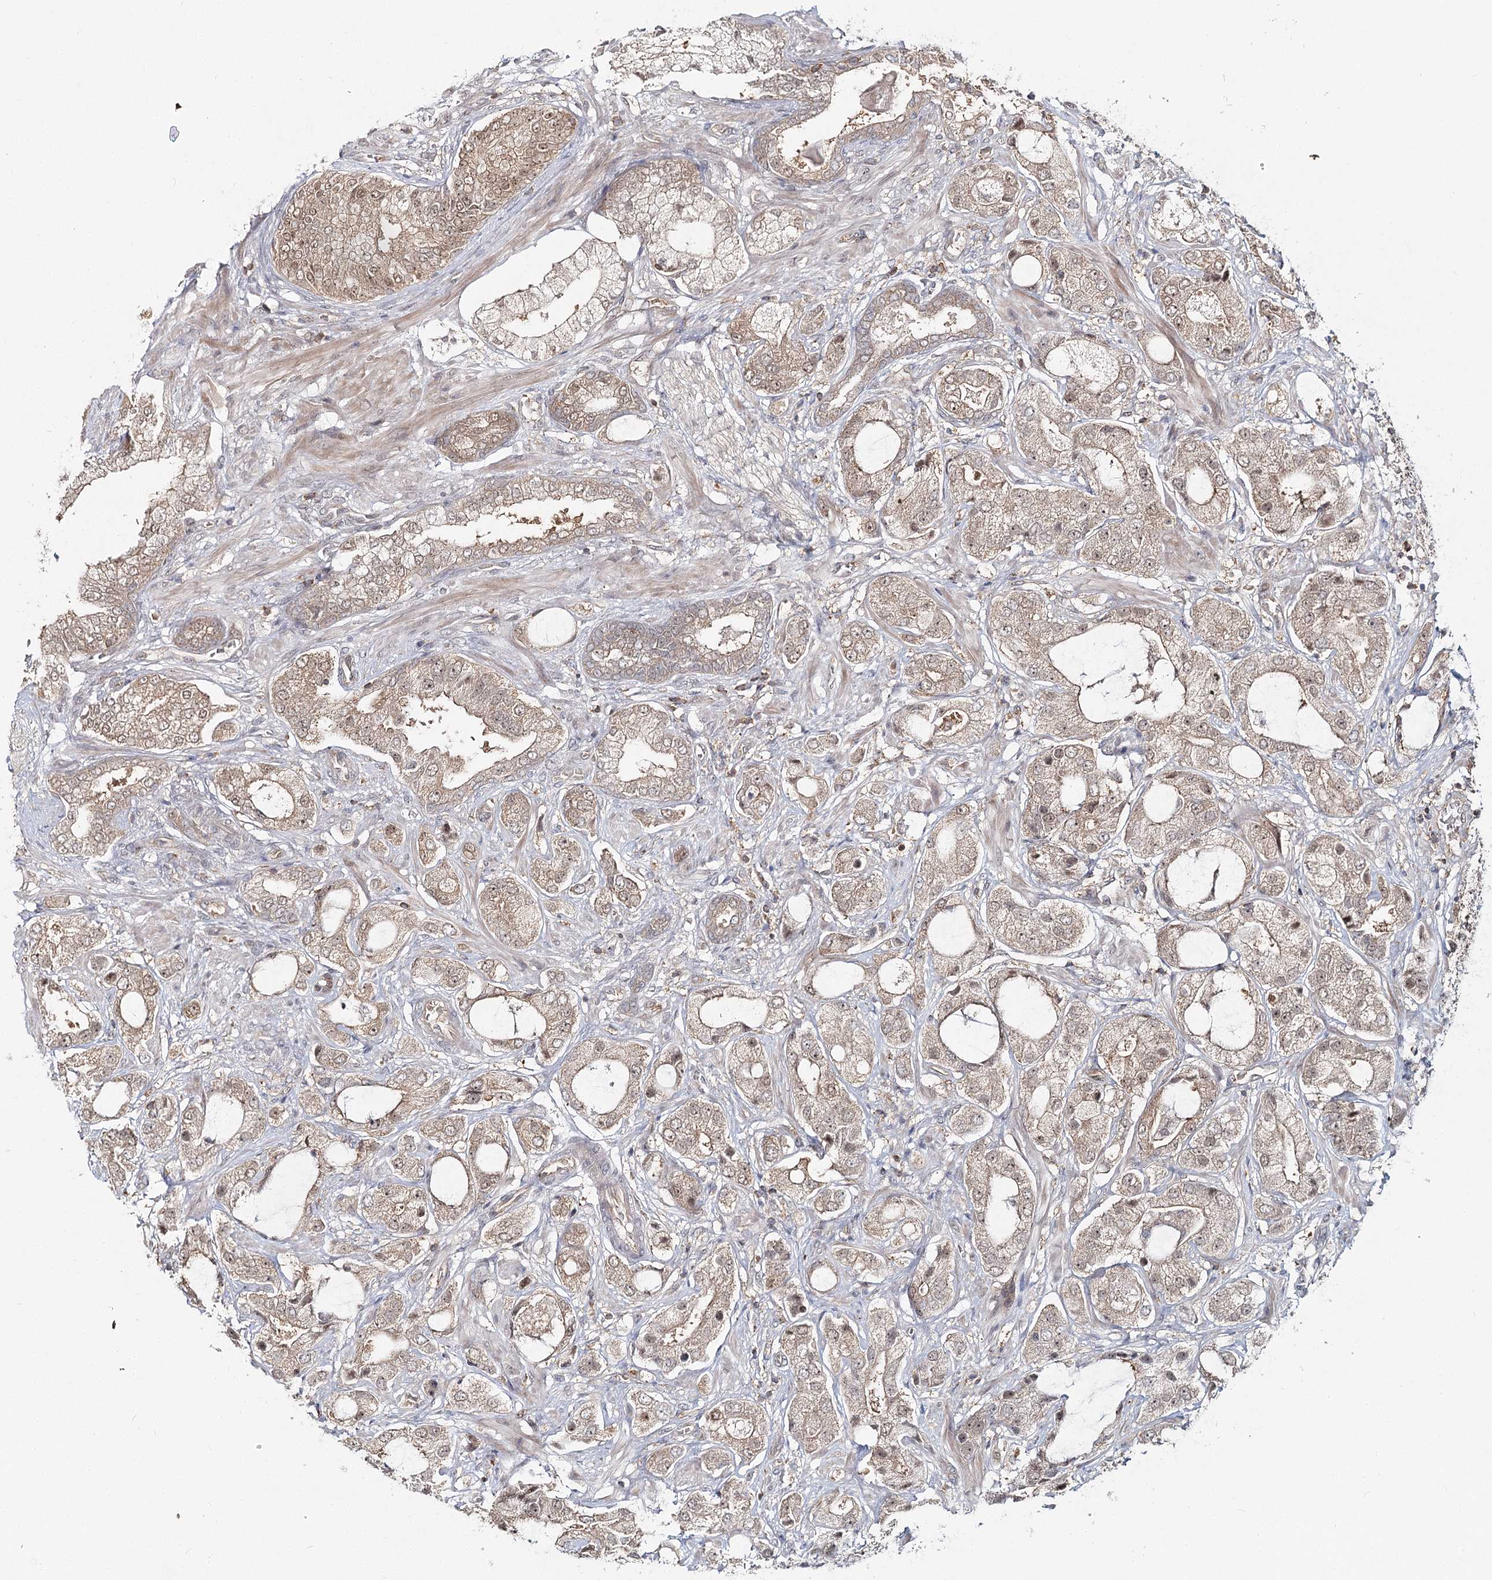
{"staining": {"intensity": "weak", "quantity": ">75%", "location": "cytoplasmic/membranous,nuclear"}, "tissue": "prostate cancer", "cell_type": "Tumor cells", "image_type": "cancer", "snomed": [{"axis": "morphology", "description": "Normal tissue, NOS"}, {"axis": "morphology", "description": "Adenocarcinoma, High grade"}, {"axis": "topography", "description": "Prostate"}, {"axis": "topography", "description": "Peripheral nerve tissue"}], "caption": "Prostate high-grade adenocarcinoma stained with DAB (3,3'-diaminobenzidine) IHC shows low levels of weak cytoplasmic/membranous and nuclear positivity in approximately >75% of tumor cells. (Stains: DAB (3,3'-diaminobenzidine) in brown, nuclei in blue, Microscopy: brightfield microscopy at high magnification).", "gene": "FAM120B", "patient": {"sex": "male", "age": 59}}